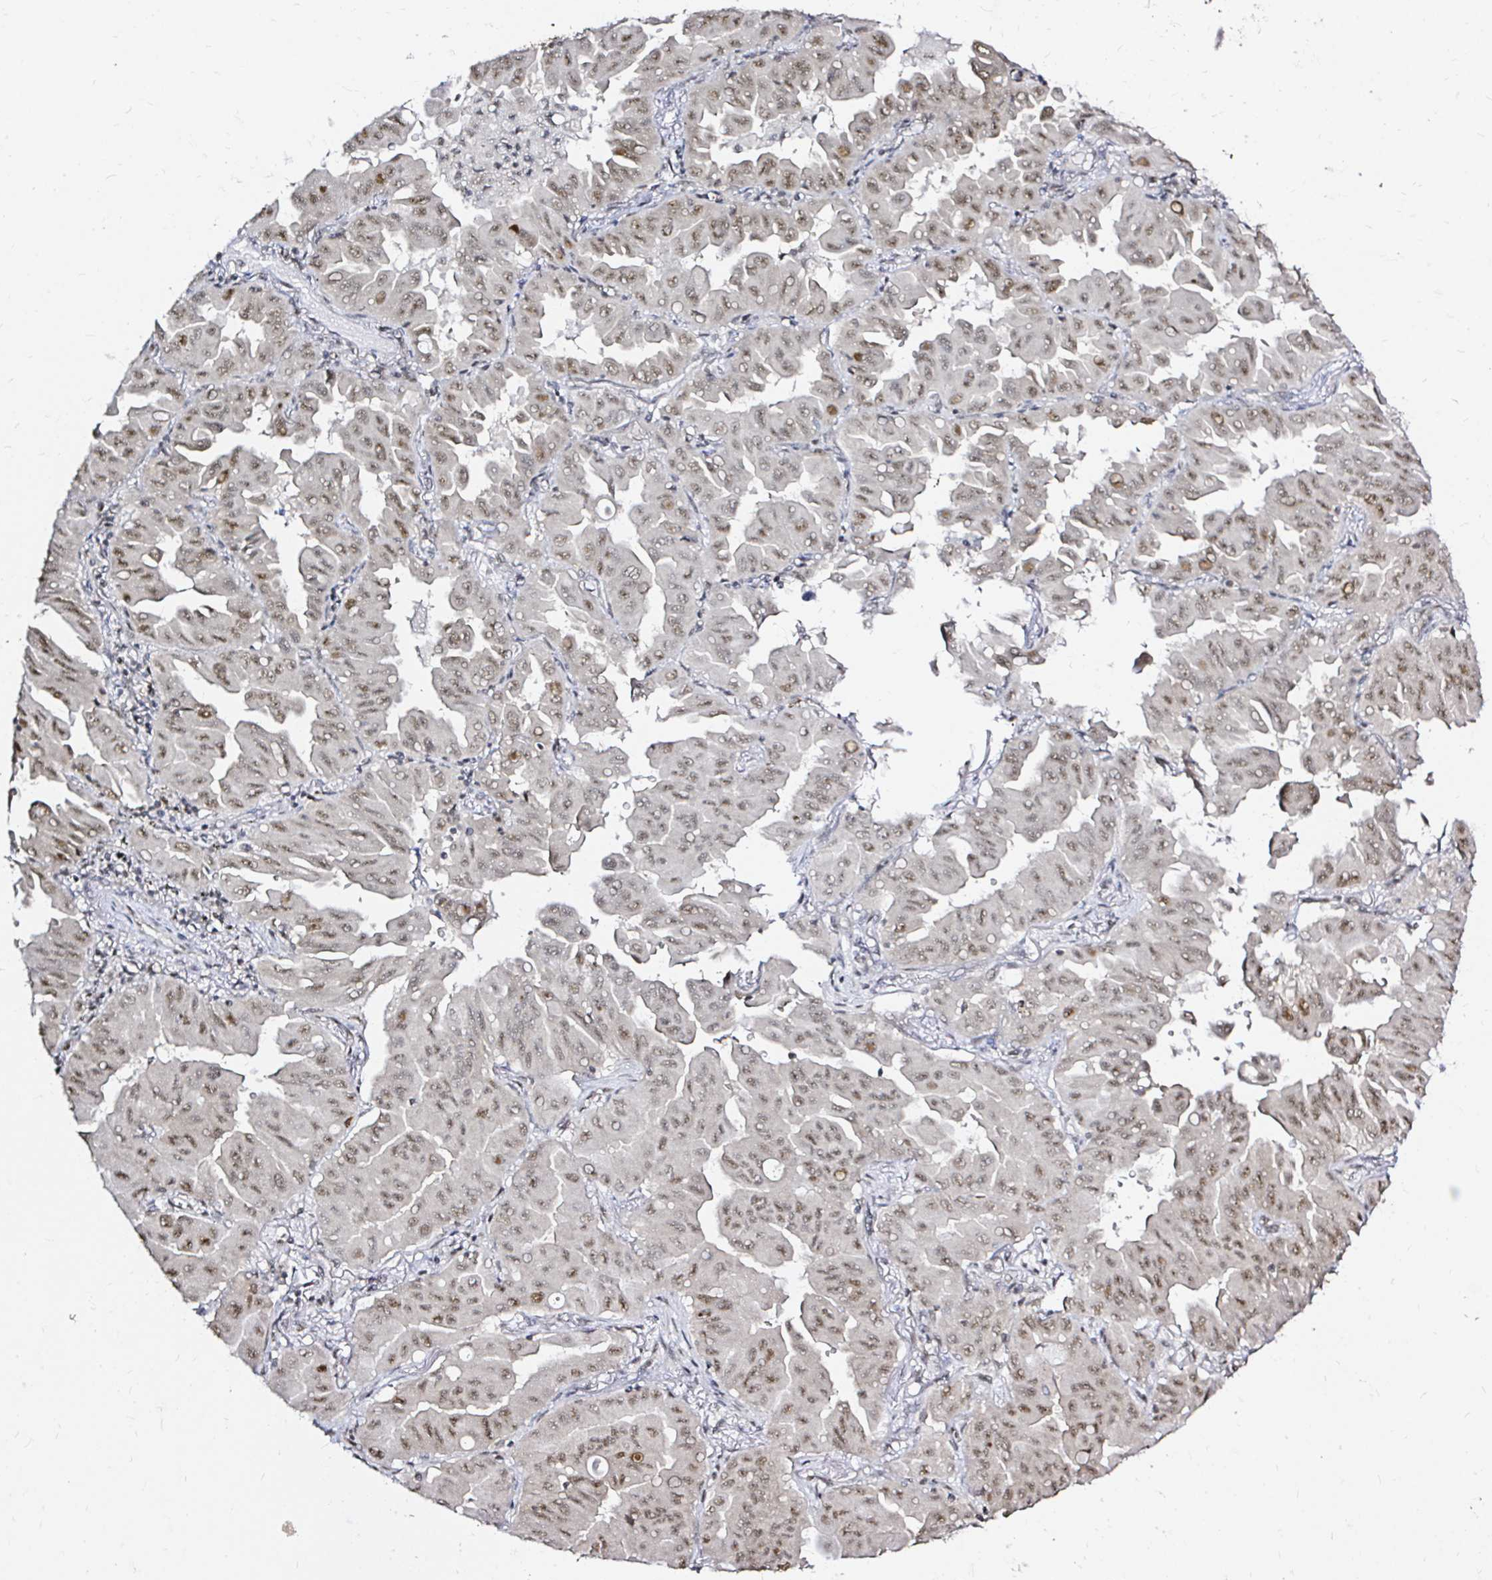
{"staining": {"intensity": "weak", "quantity": ">75%", "location": "nuclear"}, "tissue": "lung cancer", "cell_type": "Tumor cells", "image_type": "cancer", "snomed": [{"axis": "morphology", "description": "Adenocarcinoma, NOS"}, {"axis": "topography", "description": "Lung"}], "caption": "A micrograph showing weak nuclear staining in approximately >75% of tumor cells in adenocarcinoma (lung), as visualized by brown immunohistochemical staining.", "gene": "SNRPC", "patient": {"sex": "male", "age": 64}}